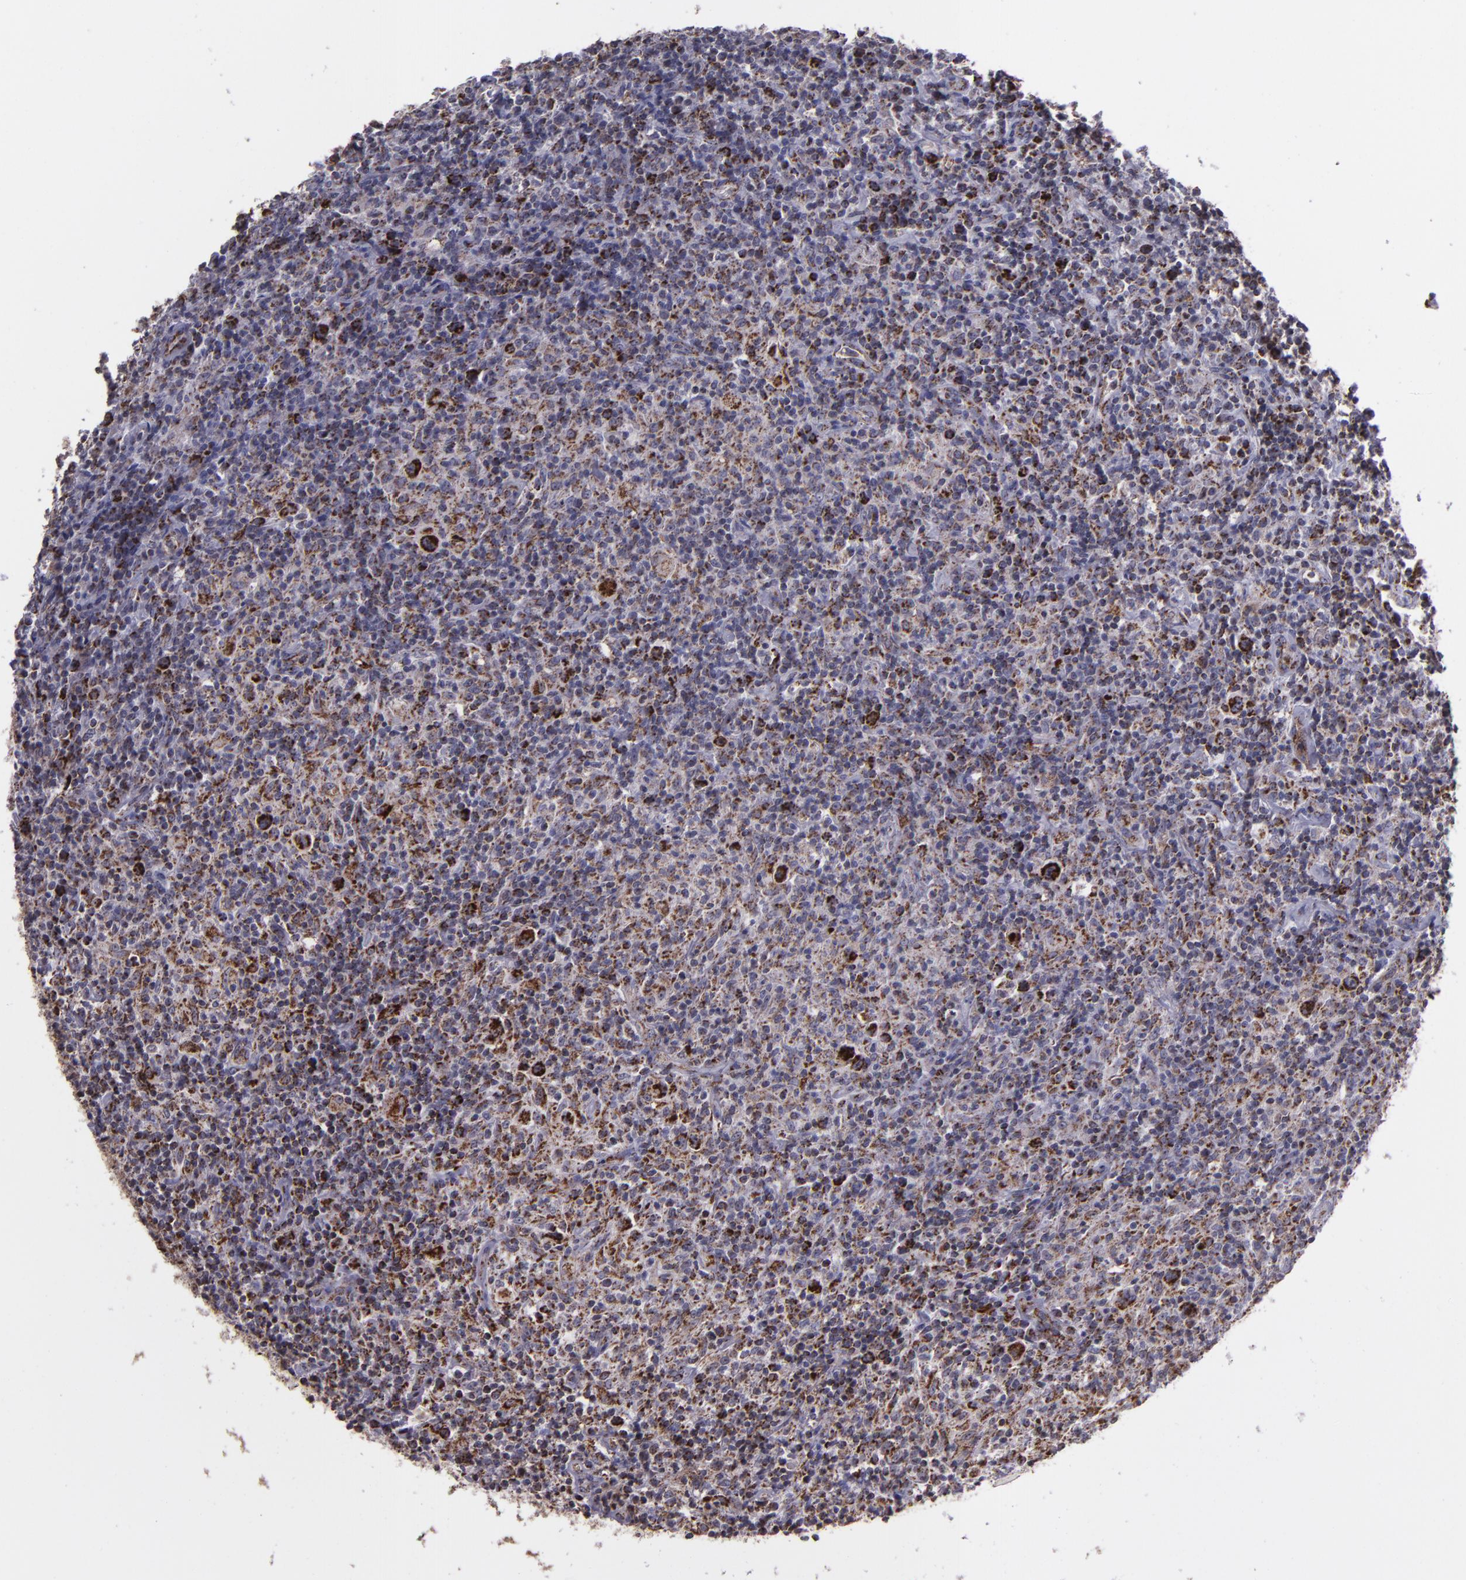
{"staining": {"intensity": "moderate", "quantity": "25%-75%", "location": "cytoplasmic/membranous"}, "tissue": "lymphoma", "cell_type": "Tumor cells", "image_type": "cancer", "snomed": [{"axis": "morphology", "description": "Hodgkin's disease, NOS"}, {"axis": "topography", "description": "Lymph node"}], "caption": "Human lymphoma stained for a protein (brown) demonstrates moderate cytoplasmic/membranous positive staining in about 25%-75% of tumor cells.", "gene": "LONP1", "patient": {"sex": "male", "age": 65}}